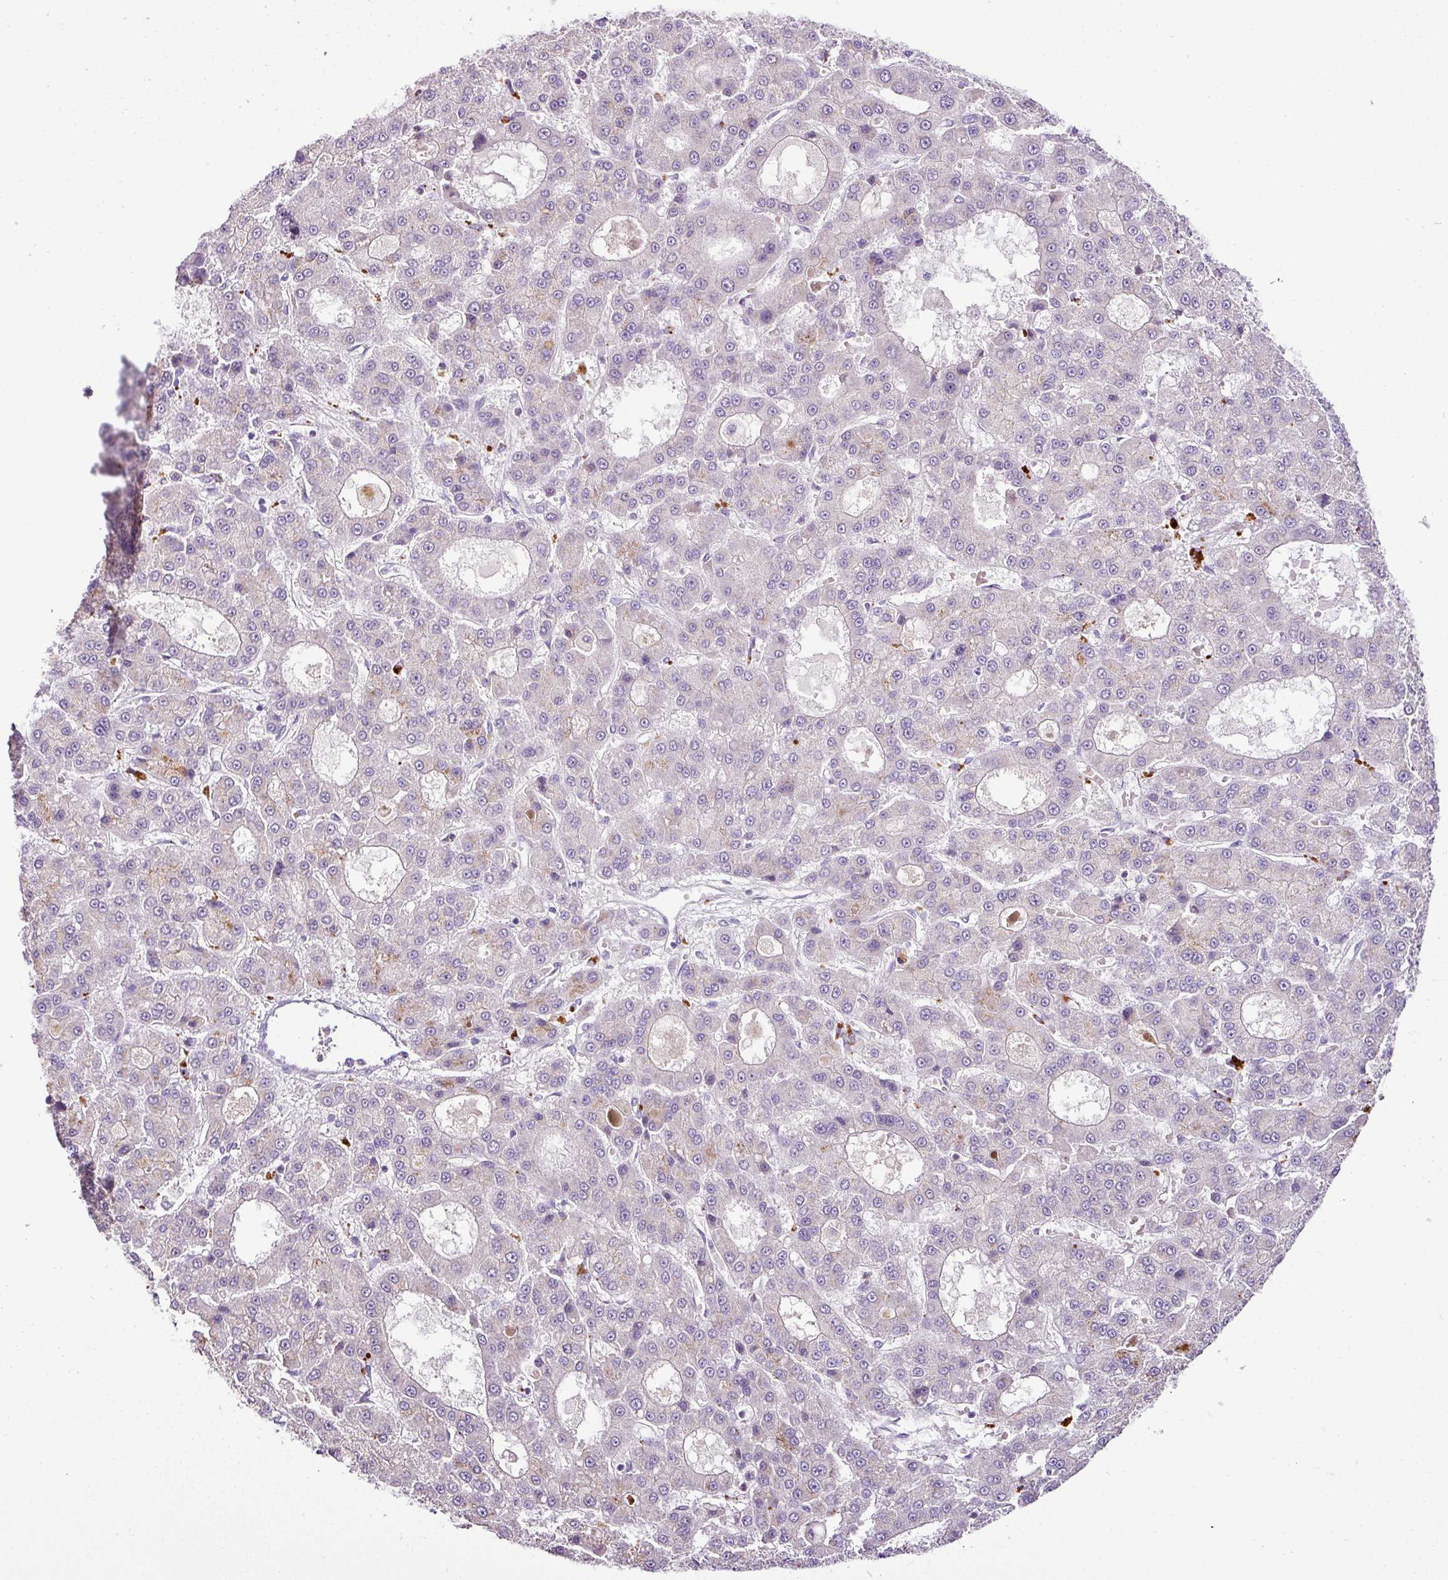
{"staining": {"intensity": "negative", "quantity": "none", "location": "none"}, "tissue": "liver cancer", "cell_type": "Tumor cells", "image_type": "cancer", "snomed": [{"axis": "morphology", "description": "Carcinoma, Hepatocellular, NOS"}, {"axis": "topography", "description": "Liver"}], "caption": "DAB immunohistochemical staining of human liver cancer reveals no significant expression in tumor cells.", "gene": "ESR1", "patient": {"sex": "male", "age": 70}}